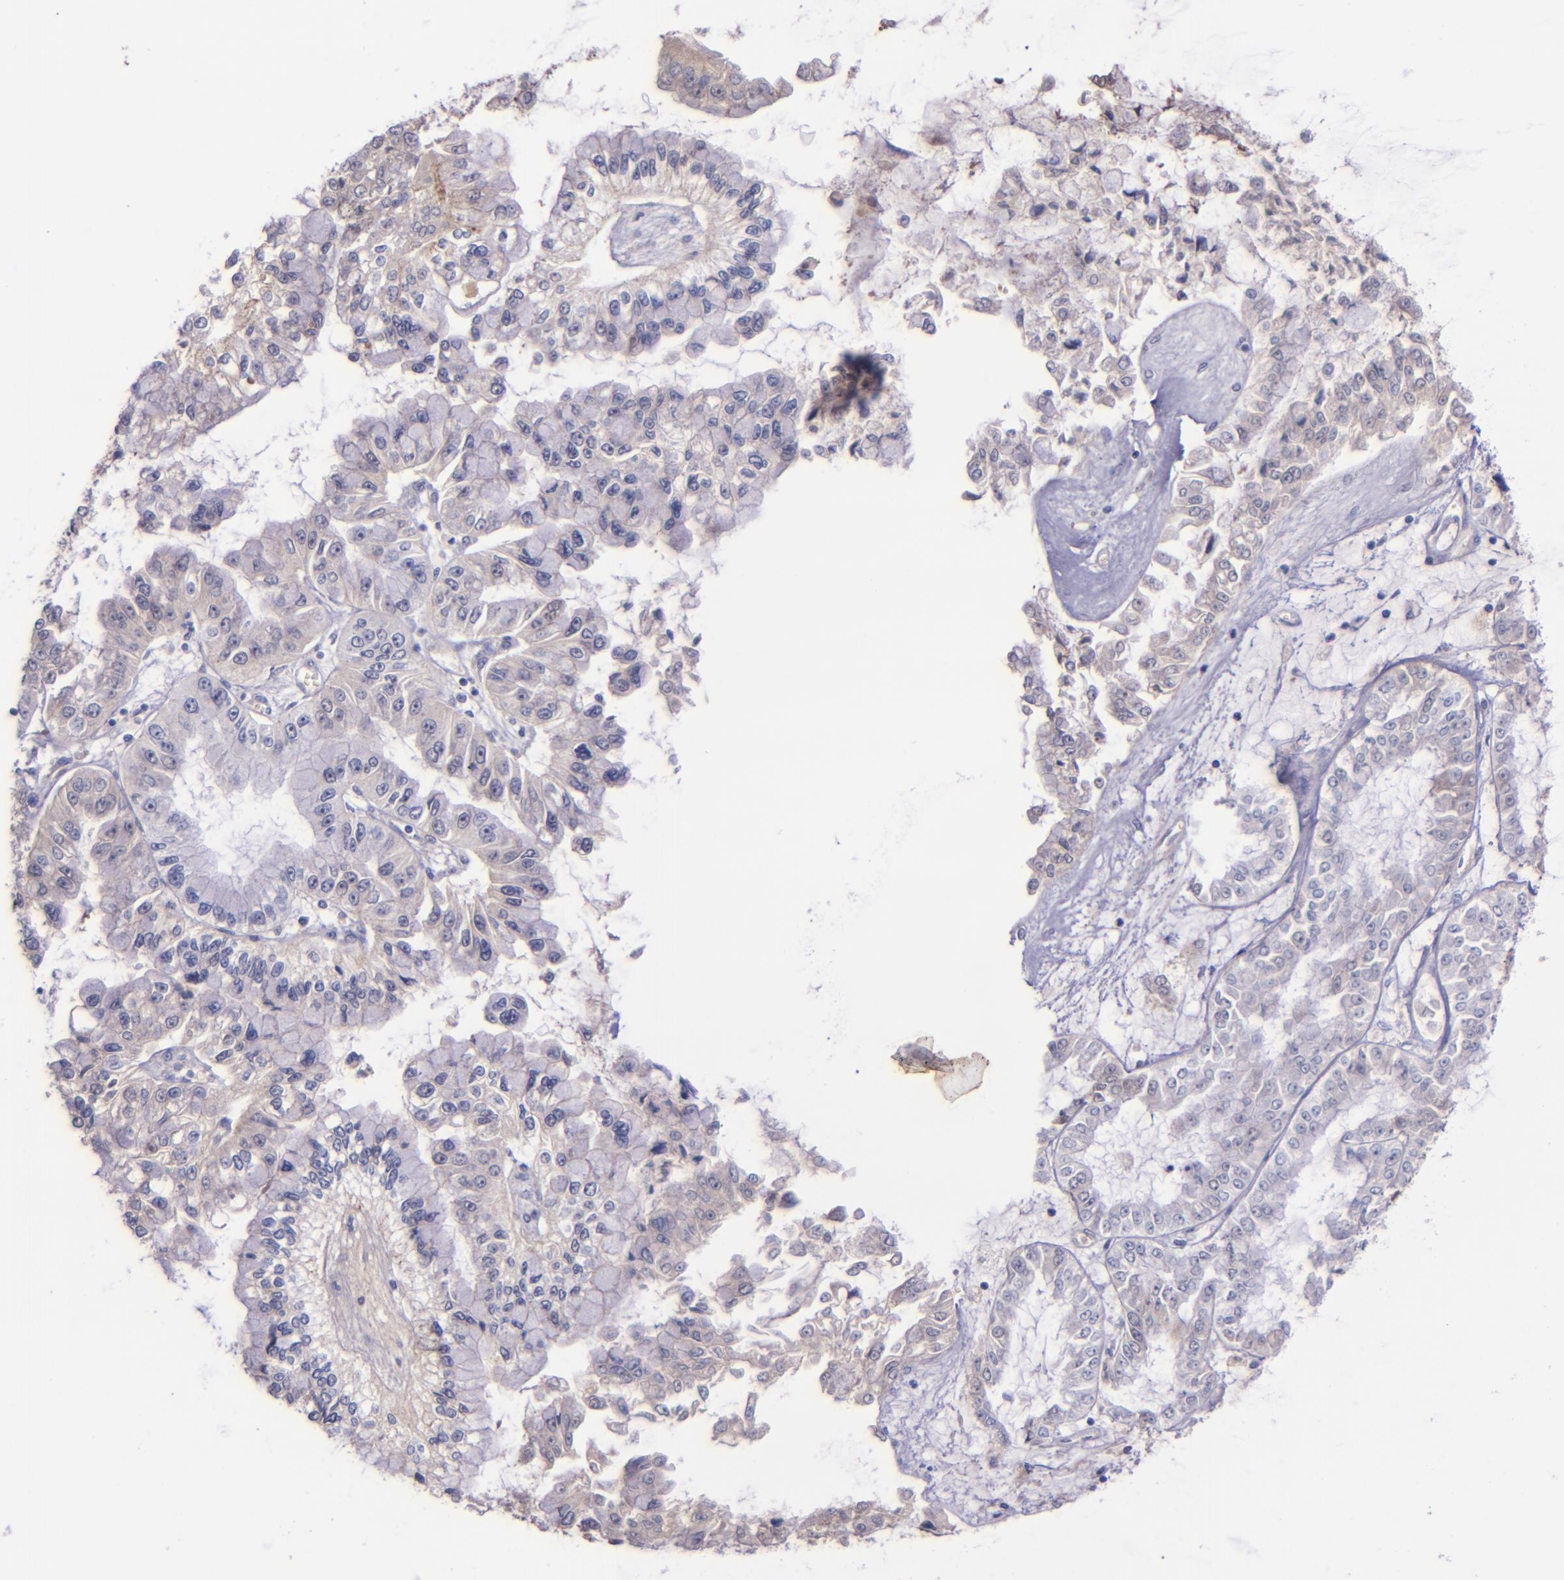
{"staining": {"intensity": "negative", "quantity": "none", "location": "none"}, "tissue": "liver cancer", "cell_type": "Tumor cells", "image_type": "cancer", "snomed": [{"axis": "morphology", "description": "Cholangiocarcinoma"}, {"axis": "topography", "description": "Liver"}], "caption": "Tumor cells are negative for protein expression in human liver cancer.", "gene": "KNG1", "patient": {"sex": "female", "age": 79}}